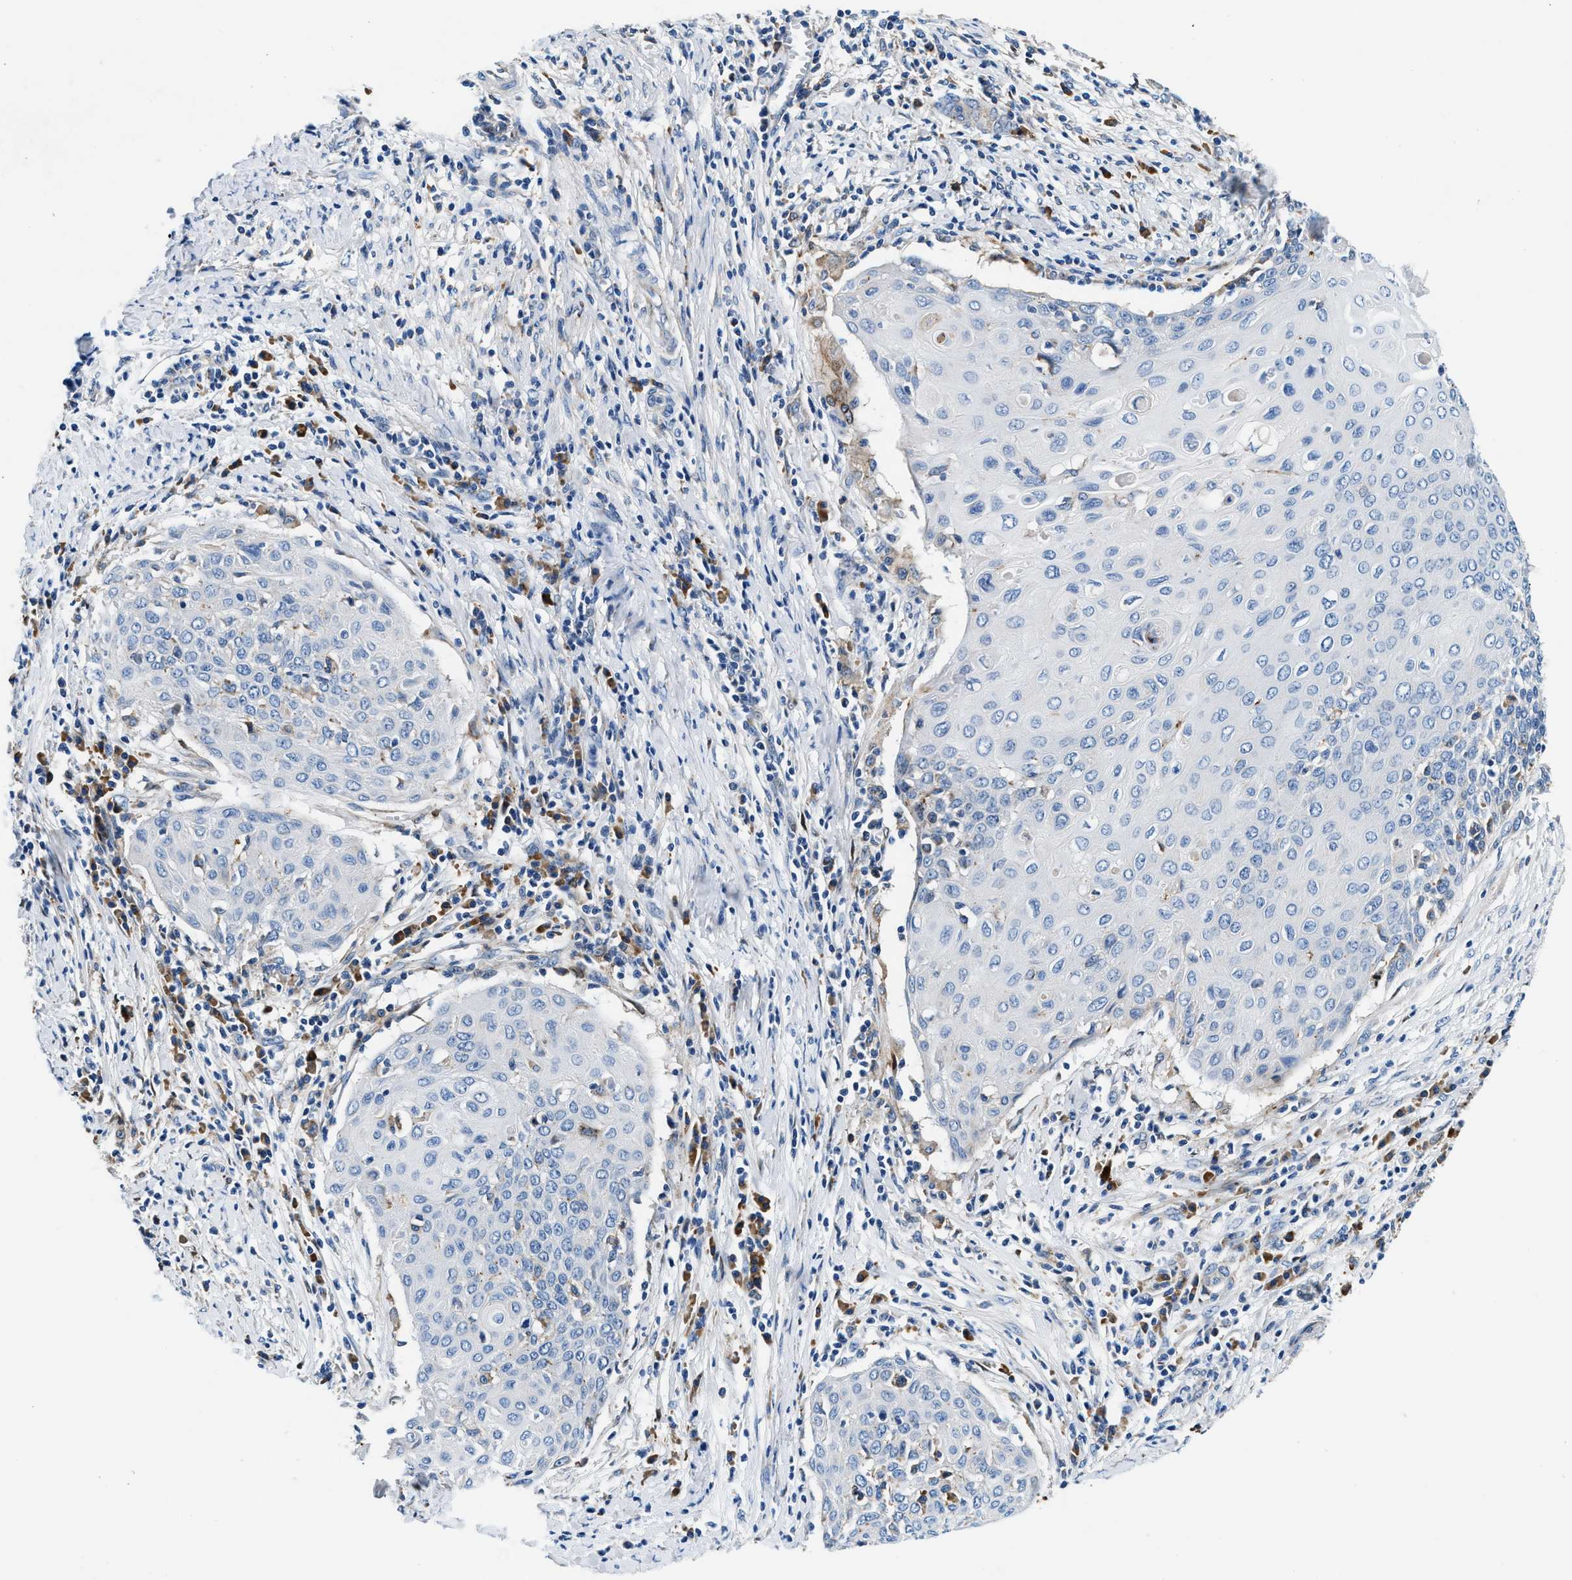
{"staining": {"intensity": "negative", "quantity": "none", "location": "none"}, "tissue": "cervical cancer", "cell_type": "Tumor cells", "image_type": "cancer", "snomed": [{"axis": "morphology", "description": "Squamous cell carcinoma, NOS"}, {"axis": "topography", "description": "Cervix"}], "caption": "Immunohistochemistry (IHC) of human cervical cancer (squamous cell carcinoma) demonstrates no expression in tumor cells.", "gene": "SLFN11", "patient": {"sex": "female", "age": 39}}